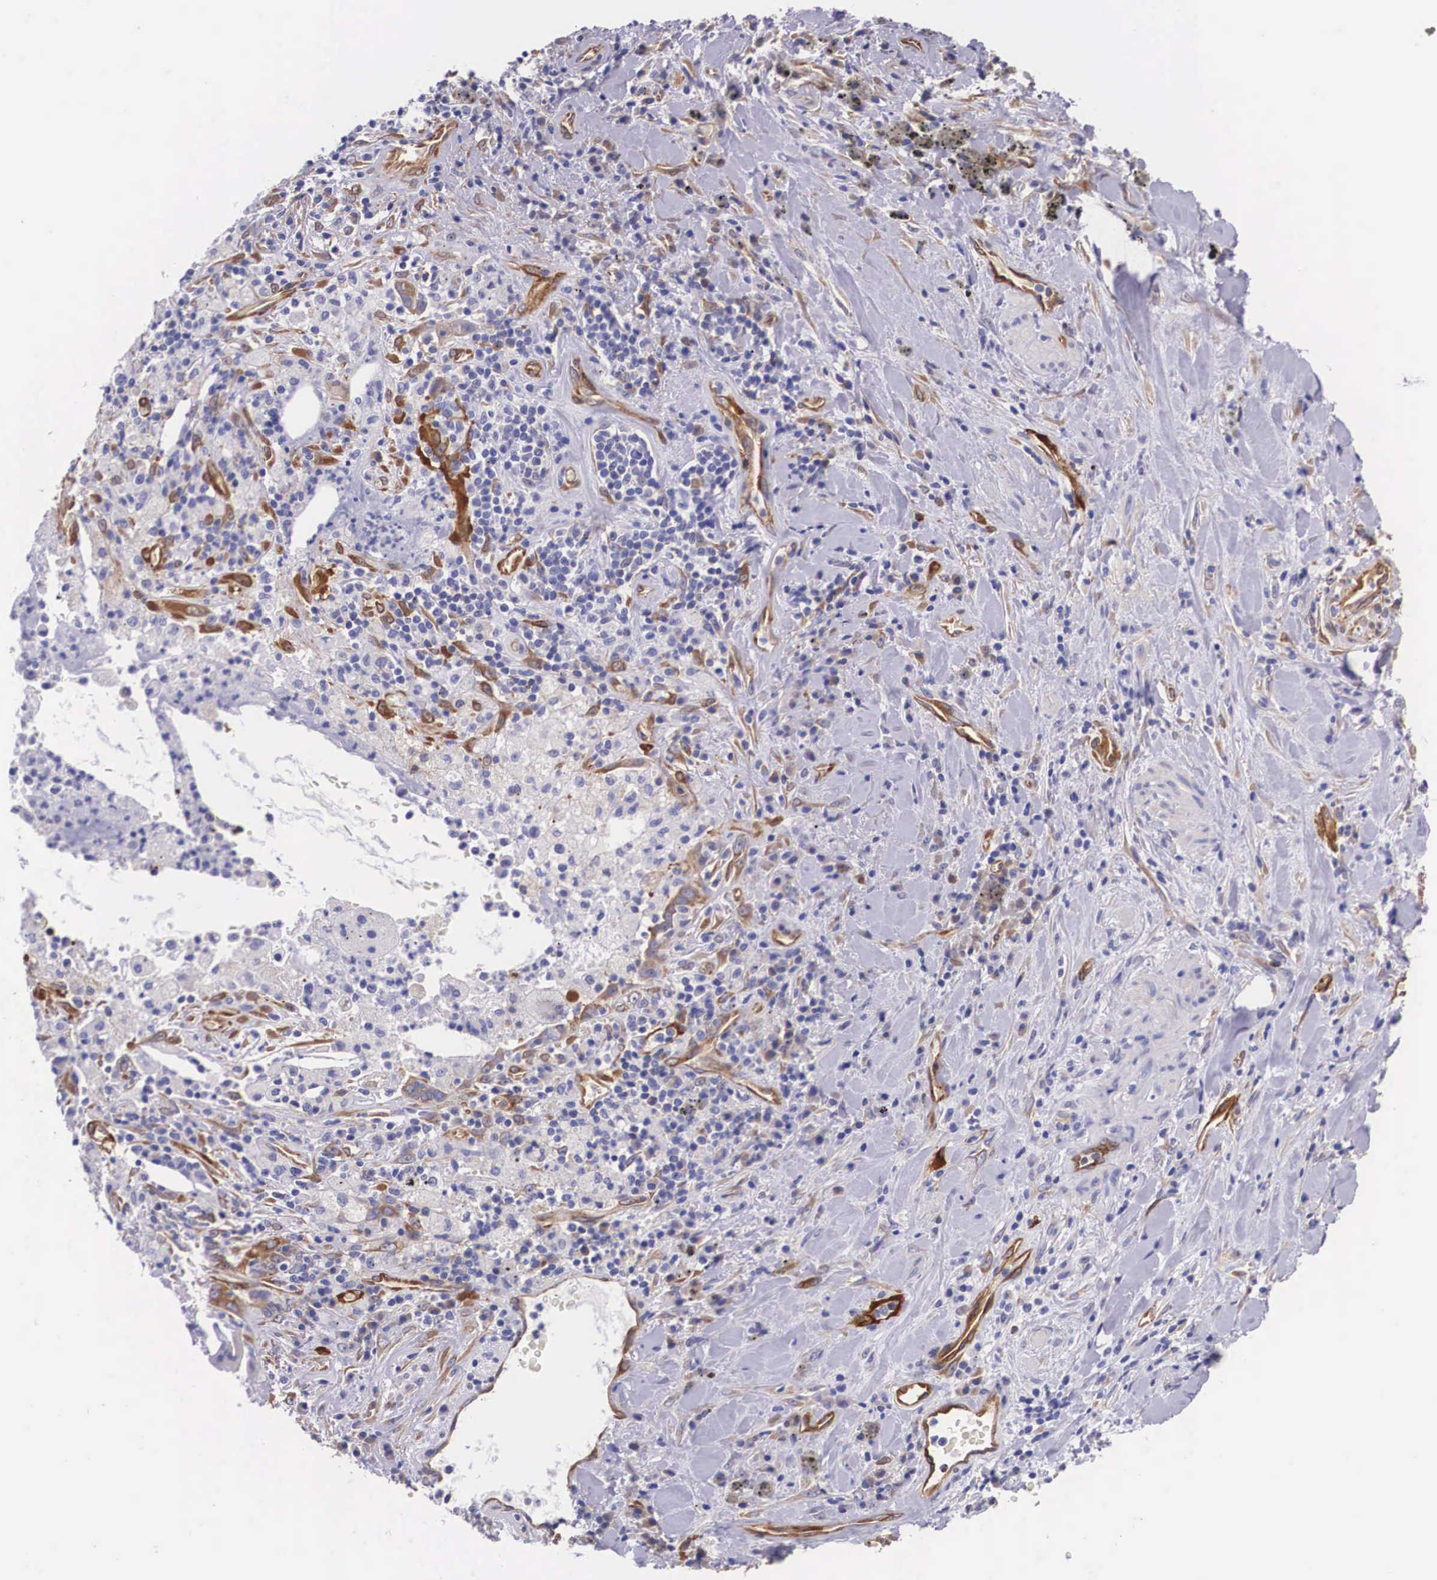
{"staining": {"intensity": "strong", "quantity": ">75%", "location": "cytoplasmic/membranous,nuclear"}, "tissue": "lung cancer", "cell_type": "Tumor cells", "image_type": "cancer", "snomed": [{"axis": "morphology", "description": "Squamous cell carcinoma, NOS"}, {"axis": "topography", "description": "Lung"}], "caption": "High-power microscopy captured an IHC histopathology image of lung cancer, revealing strong cytoplasmic/membranous and nuclear positivity in about >75% of tumor cells.", "gene": "BCAR1", "patient": {"sex": "male", "age": 64}}